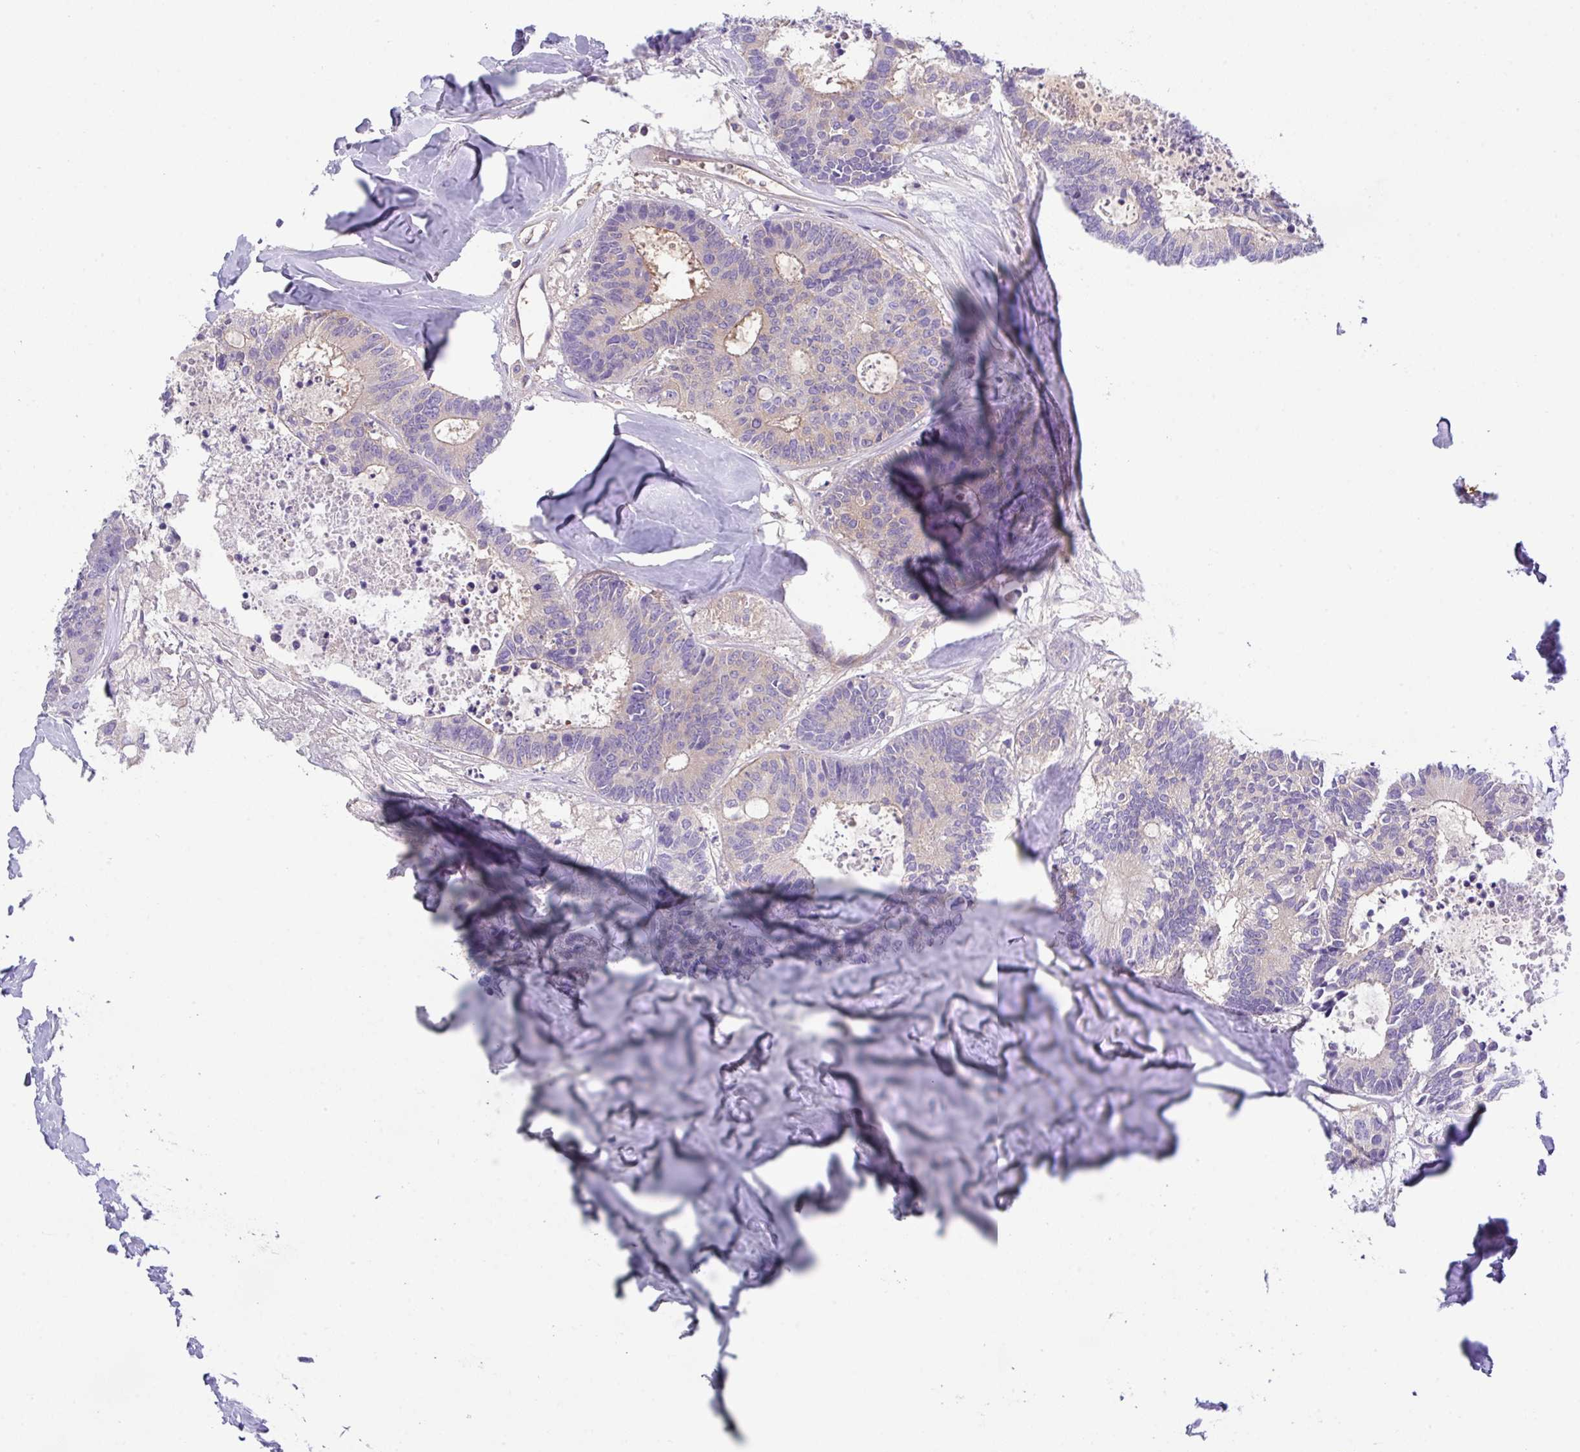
{"staining": {"intensity": "weak", "quantity": "<25%", "location": "cytoplasmic/membranous"}, "tissue": "colorectal cancer", "cell_type": "Tumor cells", "image_type": "cancer", "snomed": [{"axis": "morphology", "description": "Adenocarcinoma, NOS"}, {"axis": "topography", "description": "Colon"}, {"axis": "topography", "description": "Rectum"}], "caption": "Tumor cells are negative for protein expression in human colorectal cancer.", "gene": "DNAL1", "patient": {"sex": "male", "age": 57}}